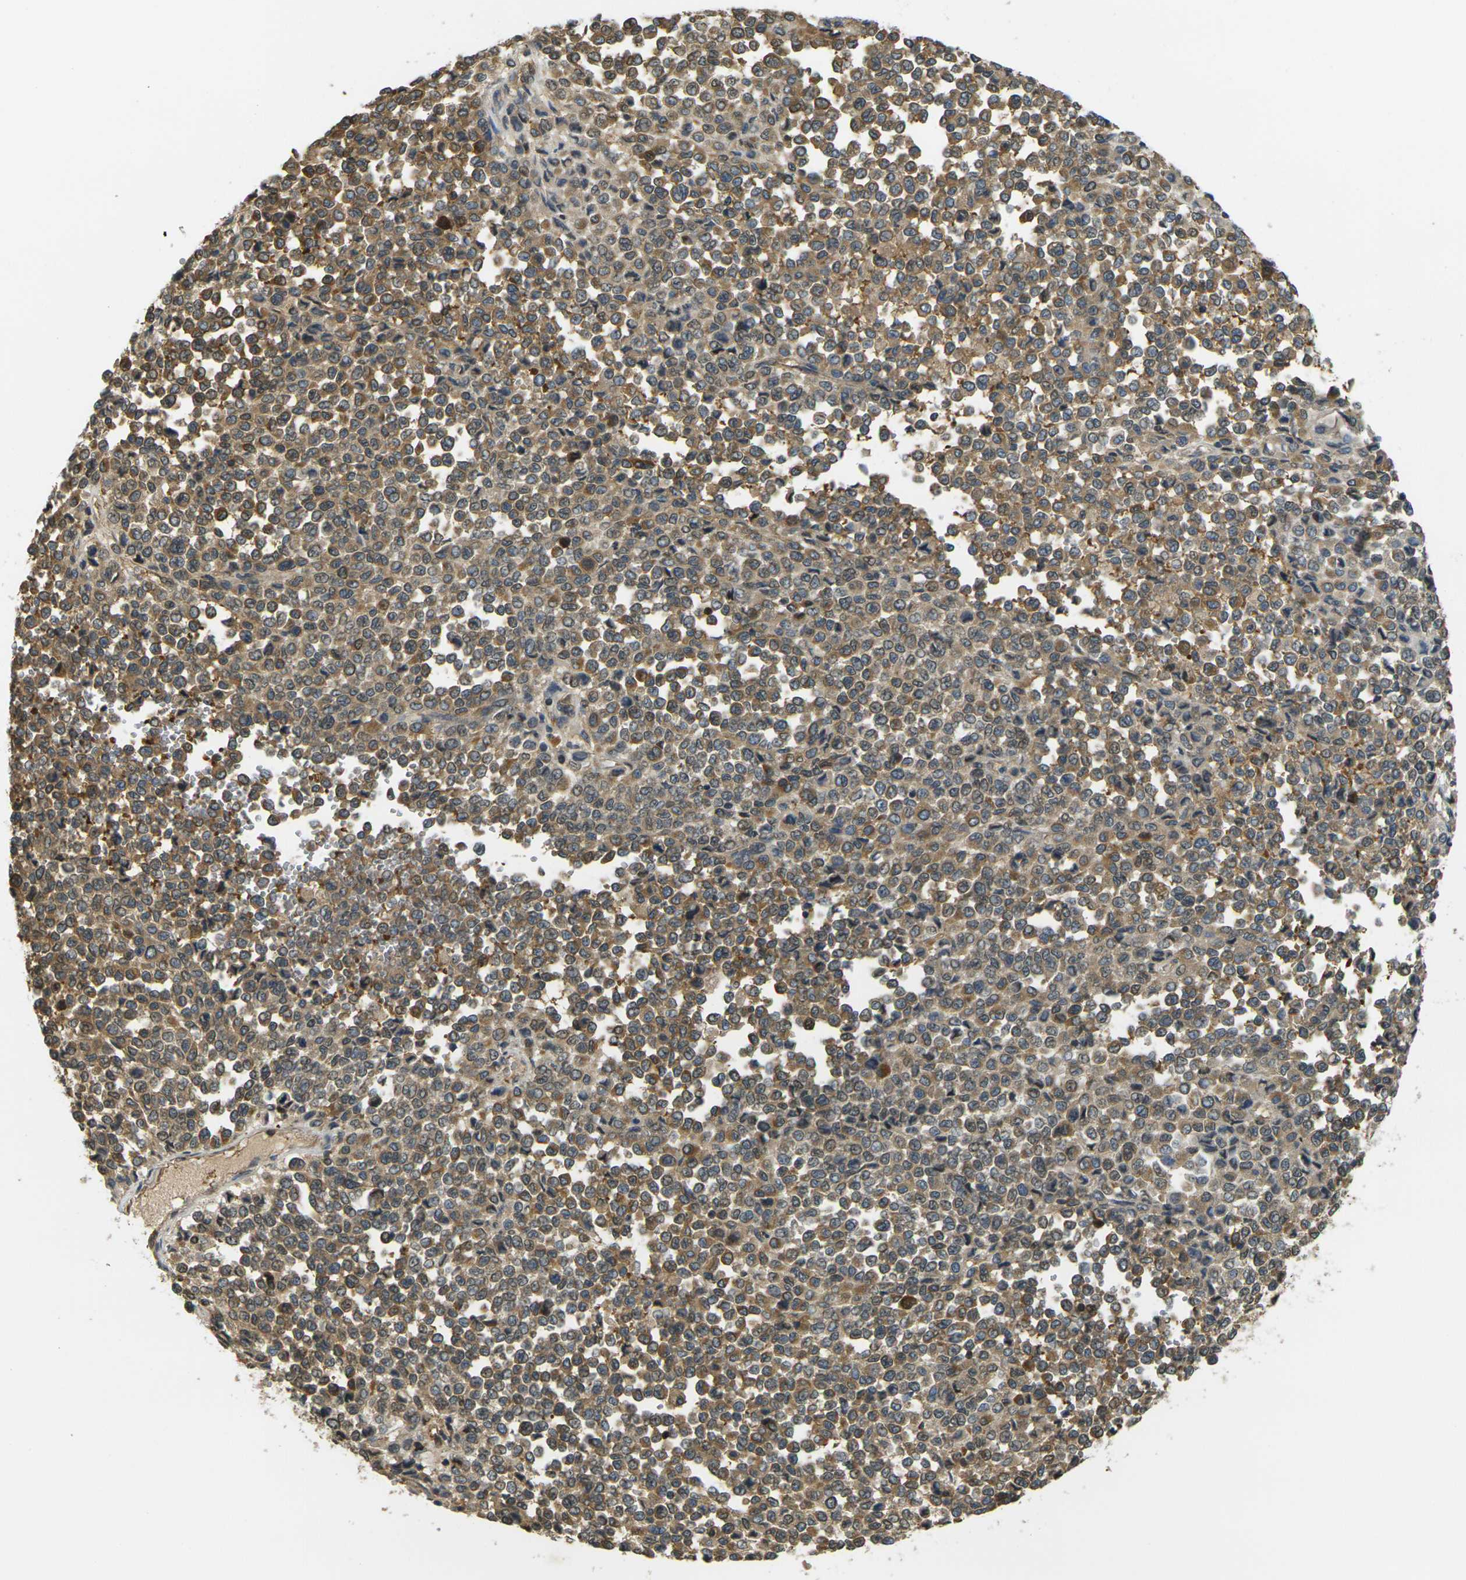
{"staining": {"intensity": "moderate", "quantity": ">75%", "location": "cytoplasmic/membranous"}, "tissue": "melanoma", "cell_type": "Tumor cells", "image_type": "cancer", "snomed": [{"axis": "morphology", "description": "Malignant melanoma, Metastatic site"}, {"axis": "topography", "description": "Pancreas"}], "caption": "Melanoma stained with DAB immunohistochemistry exhibits medium levels of moderate cytoplasmic/membranous staining in approximately >75% of tumor cells.", "gene": "CAST", "patient": {"sex": "female", "age": 30}}